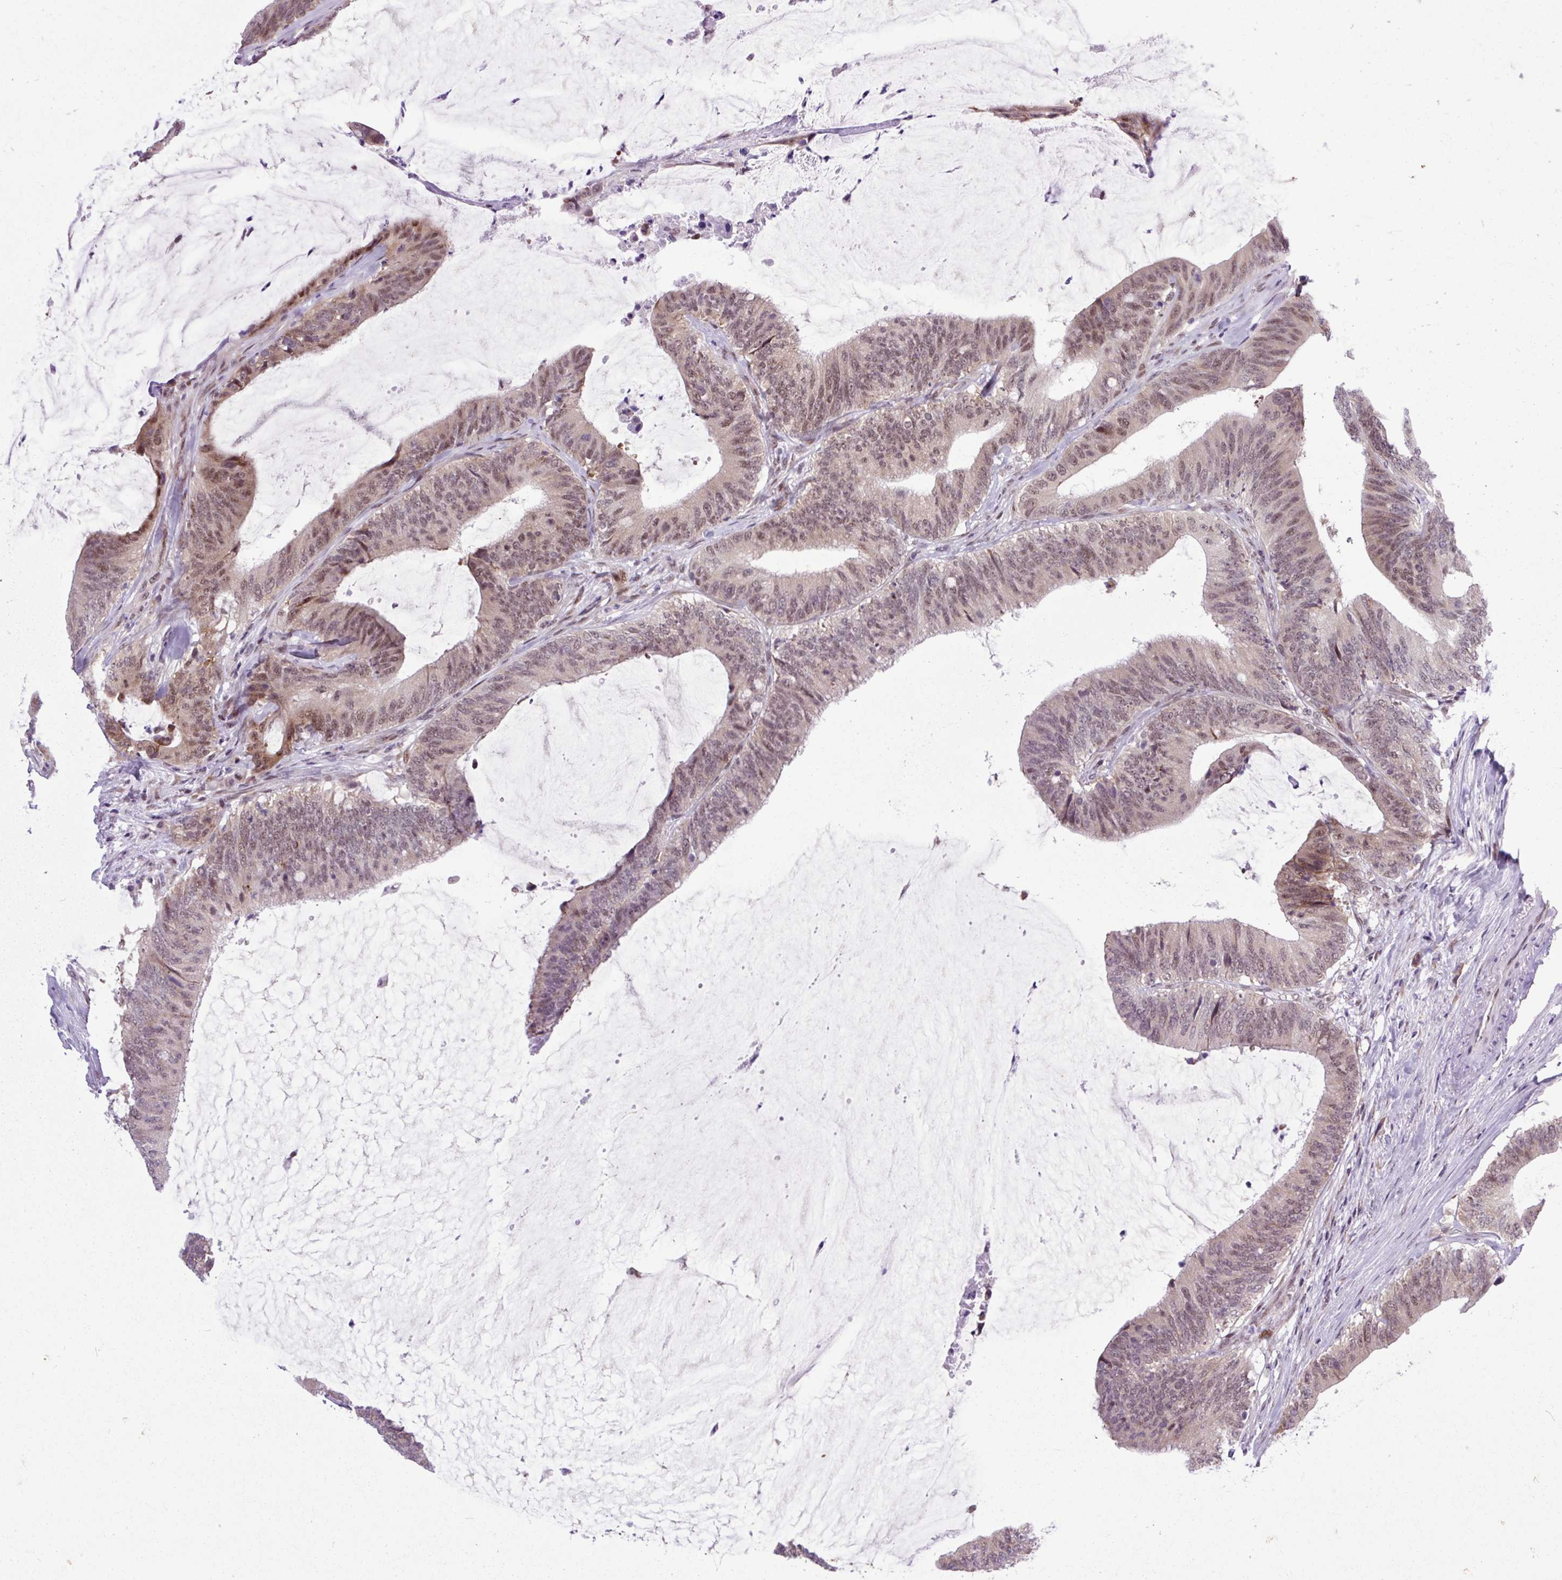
{"staining": {"intensity": "moderate", "quantity": ">75%", "location": "nuclear"}, "tissue": "colorectal cancer", "cell_type": "Tumor cells", "image_type": "cancer", "snomed": [{"axis": "morphology", "description": "Adenocarcinoma, NOS"}, {"axis": "topography", "description": "Colon"}], "caption": "Colorectal cancer tissue exhibits moderate nuclear expression in approximately >75% of tumor cells The protein is shown in brown color, while the nuclei are stained blue.", "gene": "CLK2", "patient": {"sex": "female", "age": 43}}